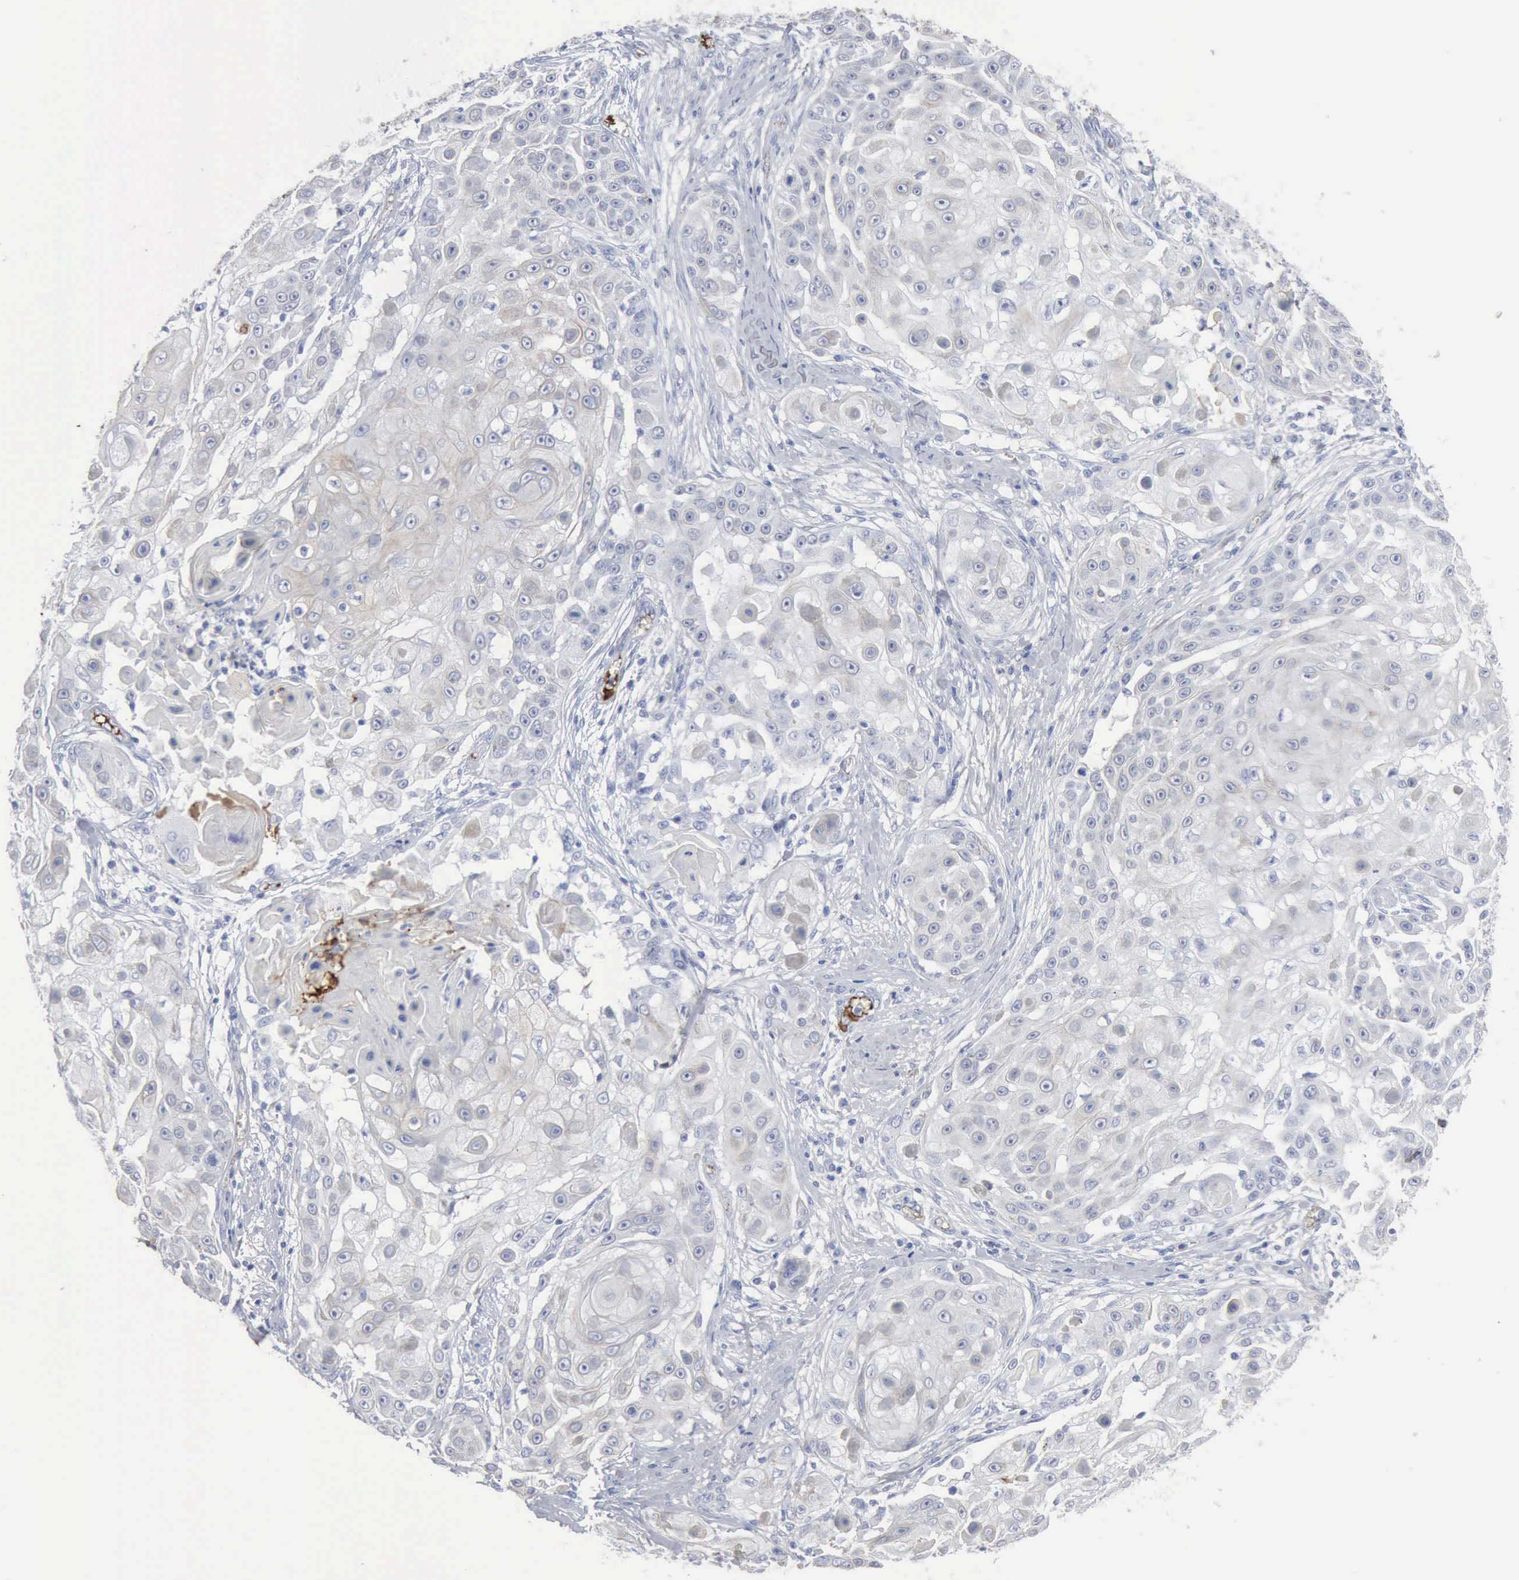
{"staining": {"intensity": "negative", "quantity": "none", "location": "none"}, "tissue": "skin cancer", "cell_type": "Tumor cells", "image_type": "cancer", "snomed": [{"axis": "morphology", "description": "Squamous cell carcinoma, NOS"}, {"axis": "topography", "description": "Skin"}], "caption": "Immunohistochemistry image of neoplastic tissue: skin cancer stained with DAB (3,3'-diaminobenzidine) shows no significant protein positivity in tumor cells. The staining is performed using DAB brown chromogen with nuclei counter-stained in using hematoxylin.", "gene": "C4BPA", "patient": {"sex": "female", "age": 57}}